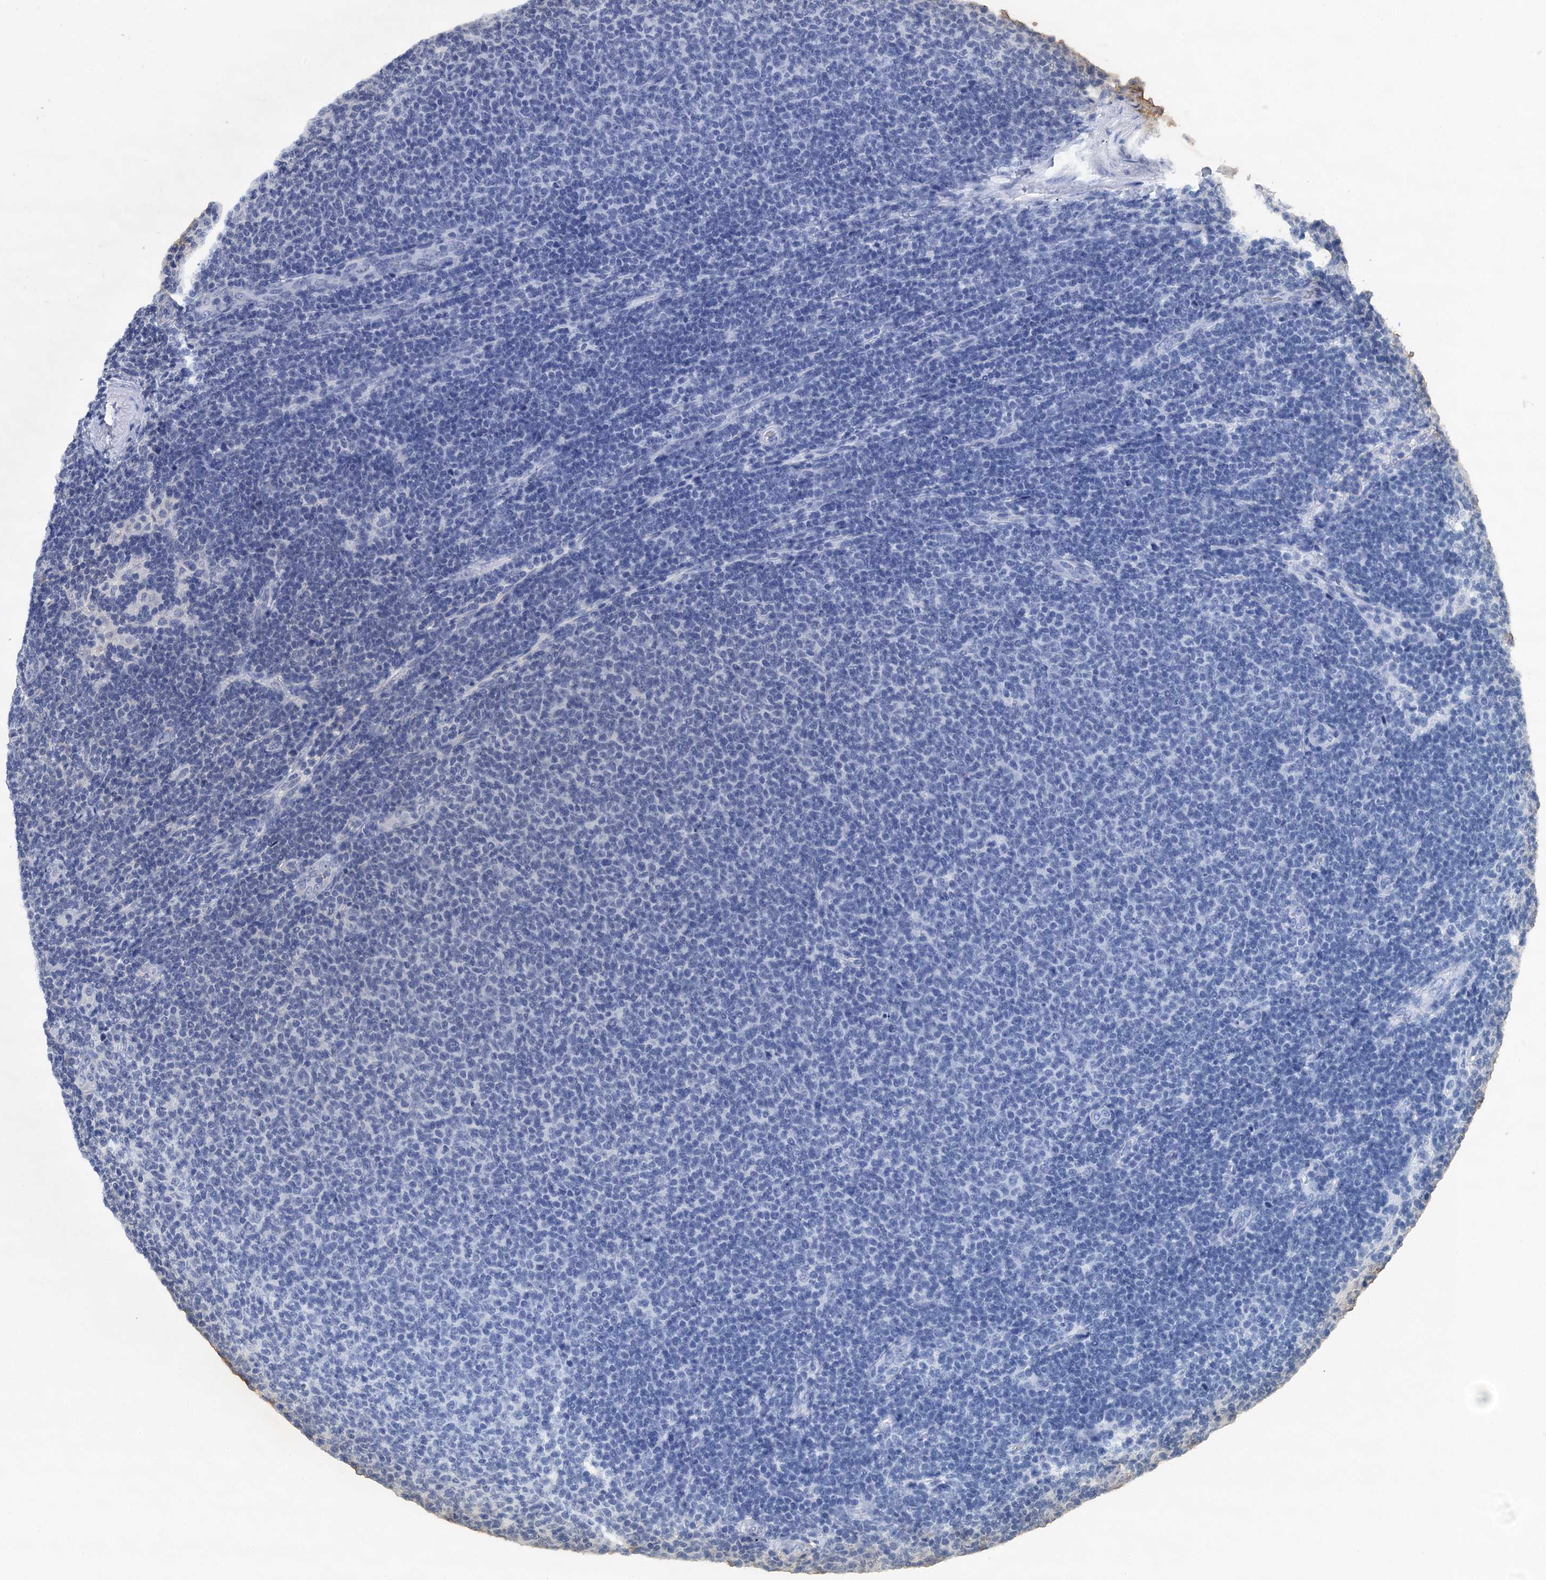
{"staining": {"intensity": "negative", "quantity": "none", "location": "none"}, "tissue": "lymphoma", "cell_type": "Tumor cells", "image_type": "cancer", "snomed": [{"axis": "morphology", "description": "Malignant lymphoma, non-Hodgkin's type, Low grade"}, {"axis": "topography", "description": "Lymph node"}], "caption": "Tumor cells show no significant protein positivity in lymphoma.", "gene": "LINS1", "patient": {"sex": "male", "age": 66}}